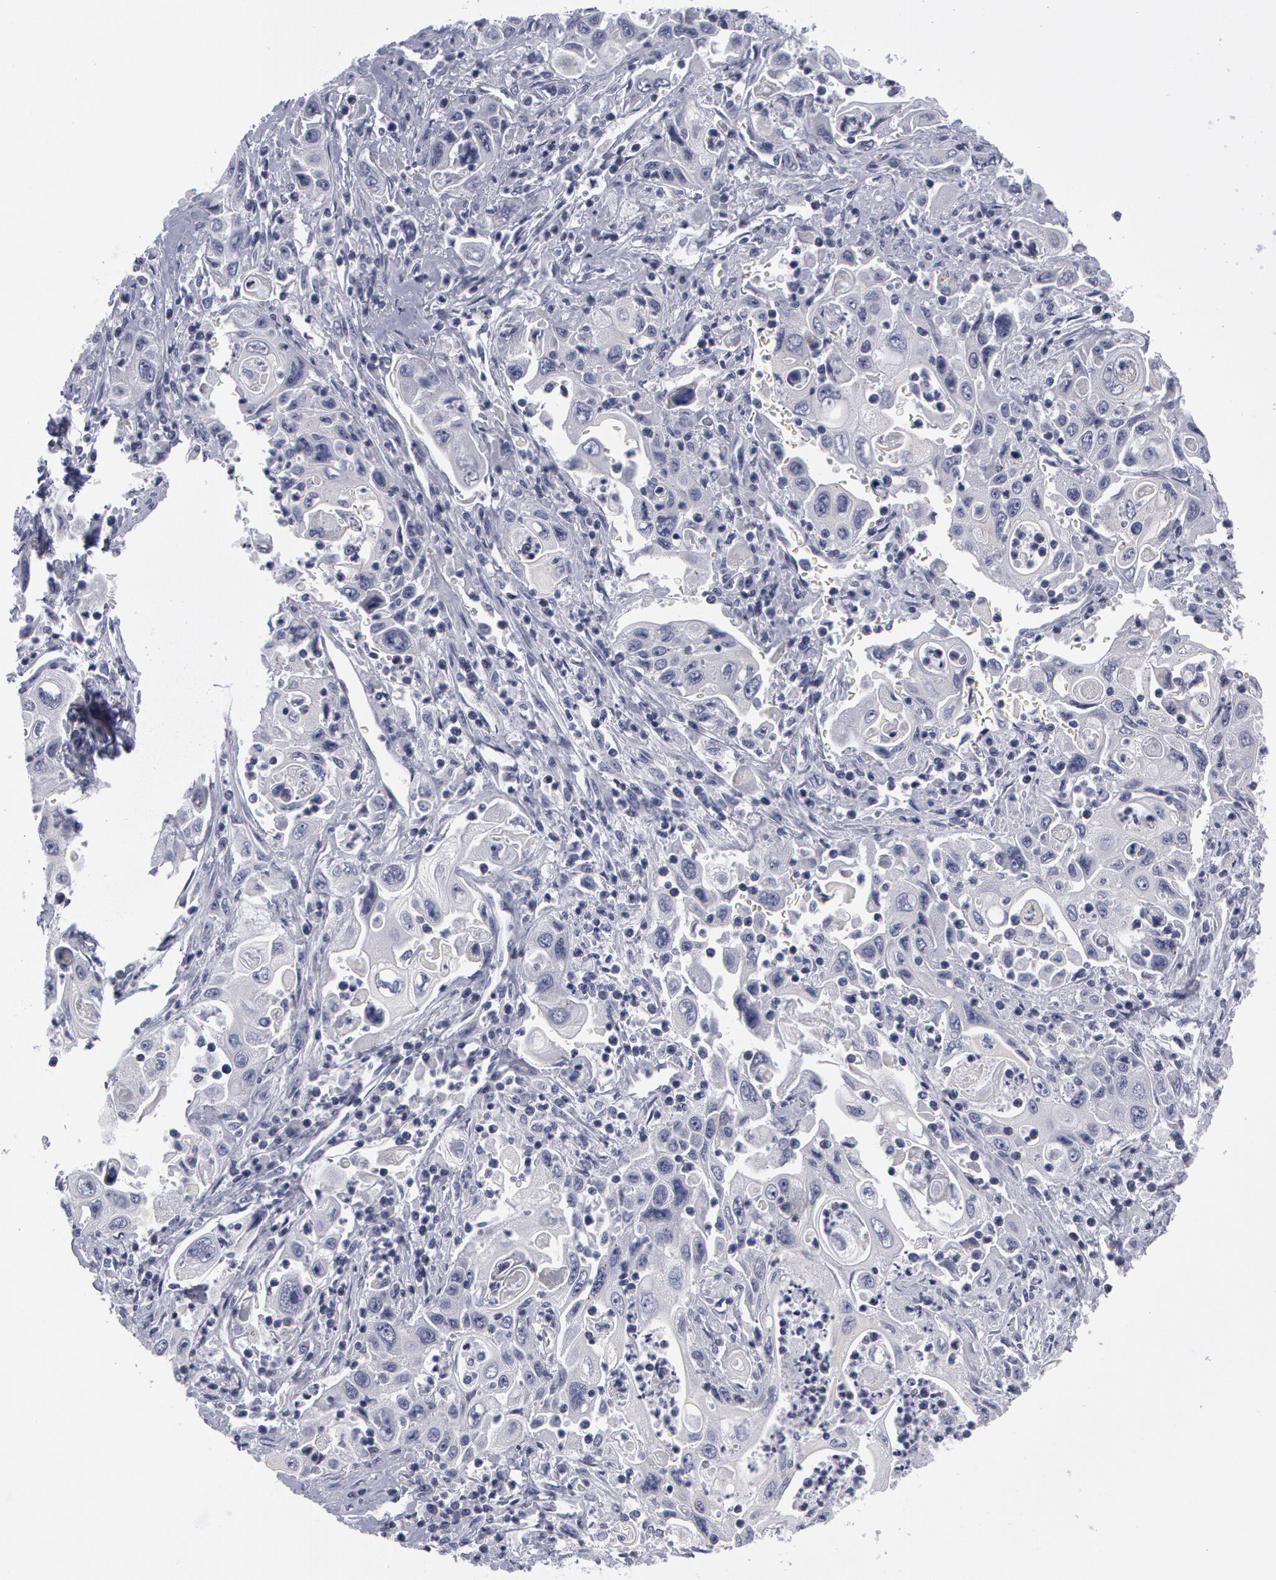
{"staining": {"intensity": "negative", "quantity": "none", "location": "none"}, "tissue": "pancreatic cancer", "cell_type": "Tumor cells", "image_type": "cancer", "snomed": [{"axis": "morphology", "description": "Adenocarcinoma, NOS"}, {"axis": "topography", "description": "Pancreas"}], "caption": "This is a photomicrograph of immunohistochemistry staining of adenocarcinoma (pancreatic), which shows no expression in tumor cells. (Immunohistochemistry (ihc), brightfield microscopy, high magnification).", "gene": "SMC1B", "patient": {"sex": "male", "age": 70}}